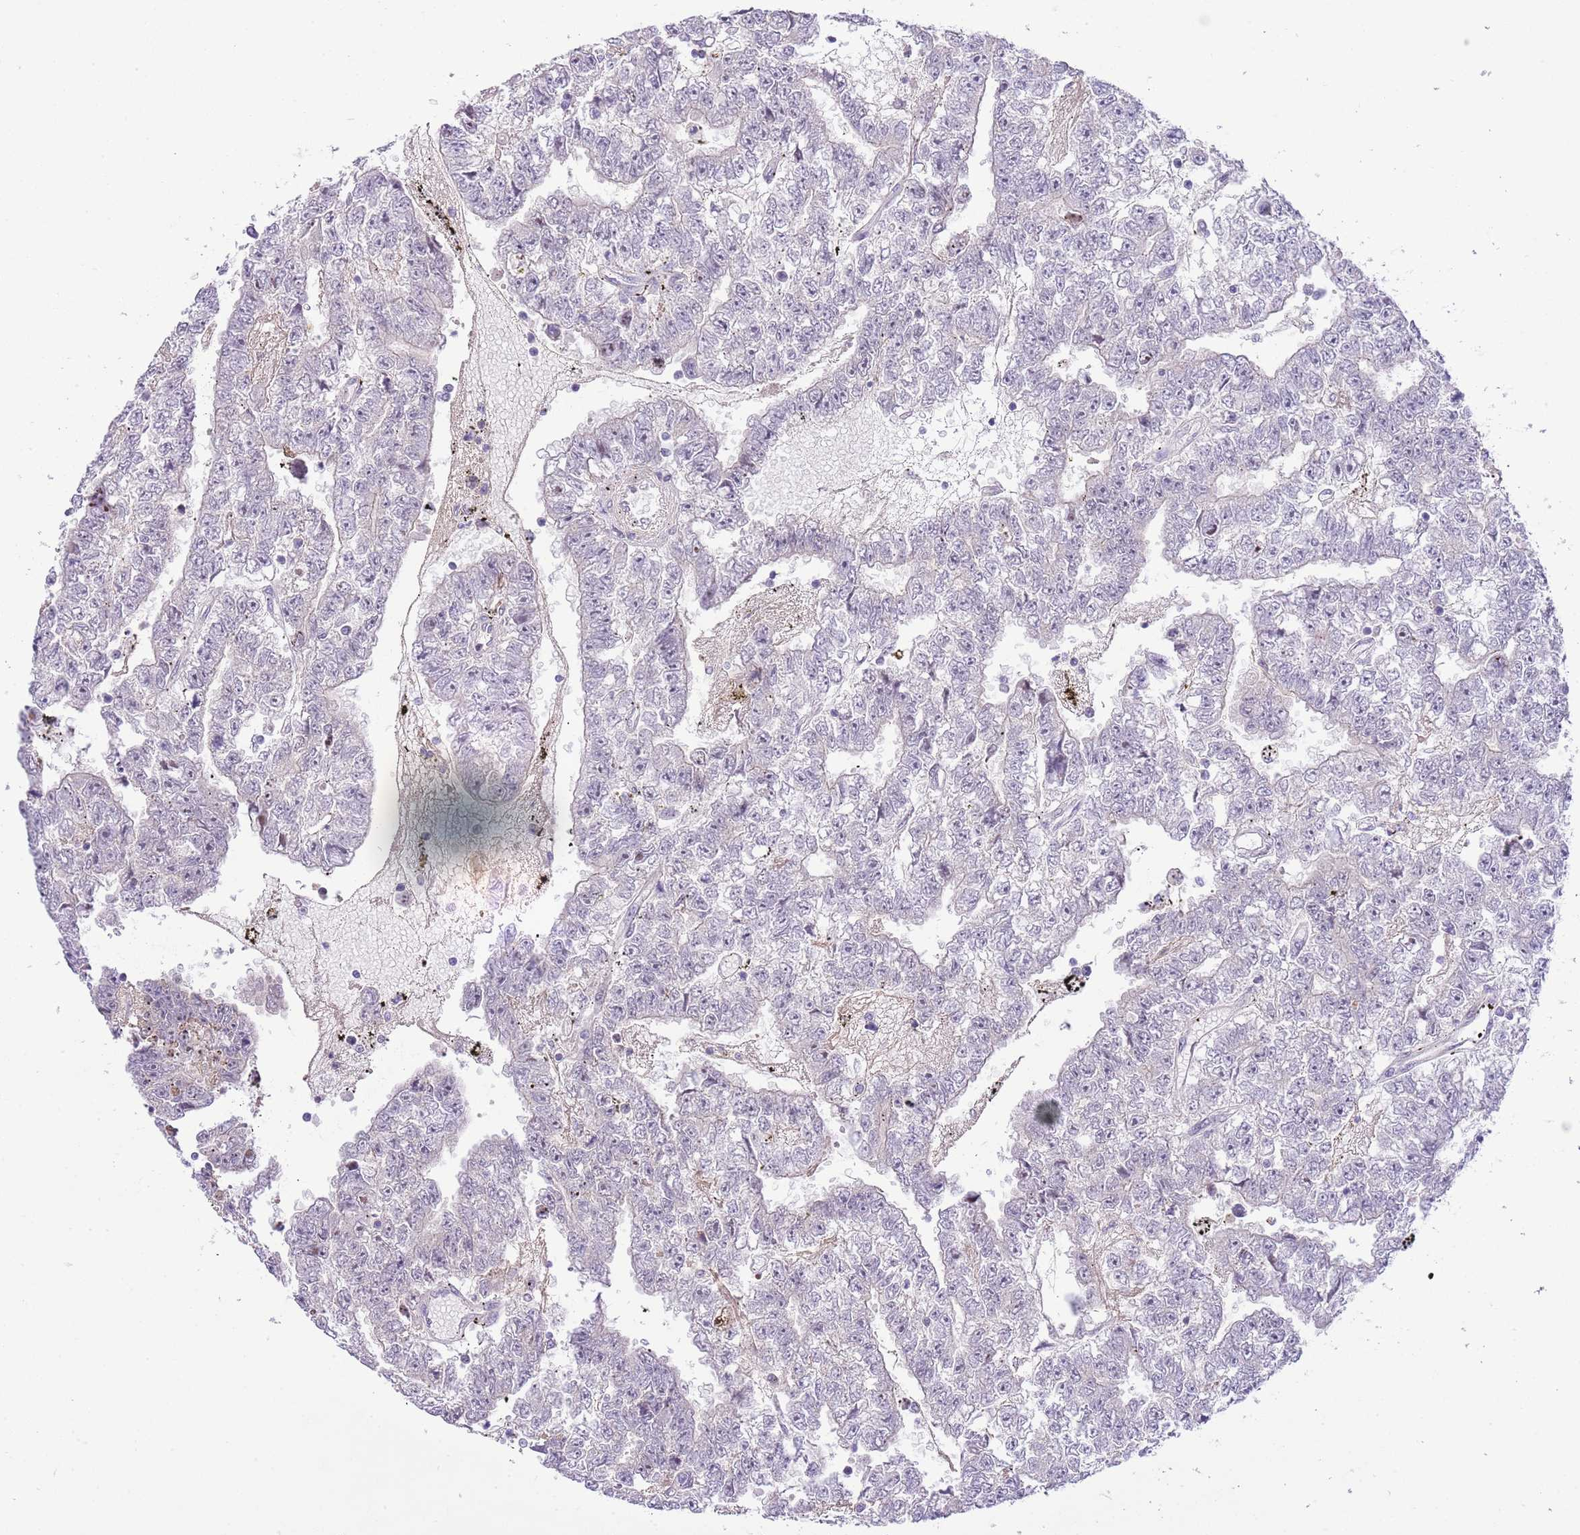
{"staining": {"intensity": "negative", "quantity": "none", "location": "none"}, "tissue": "testis cancer", "cell_type": "Tumor cells", "image_type": "cancer", "snomed": [{"axis": "morphology", "description": "Carcinoma, Embryonal, NOS"}, {"axis": "topography", "description": "Testis"}], "caption": "Tumor cells are negative for brown protein staining in testis cancer (embryonal carcinoma).", "gene": "FBRSL1", "patient": {"sex": "male", "age": 25}}